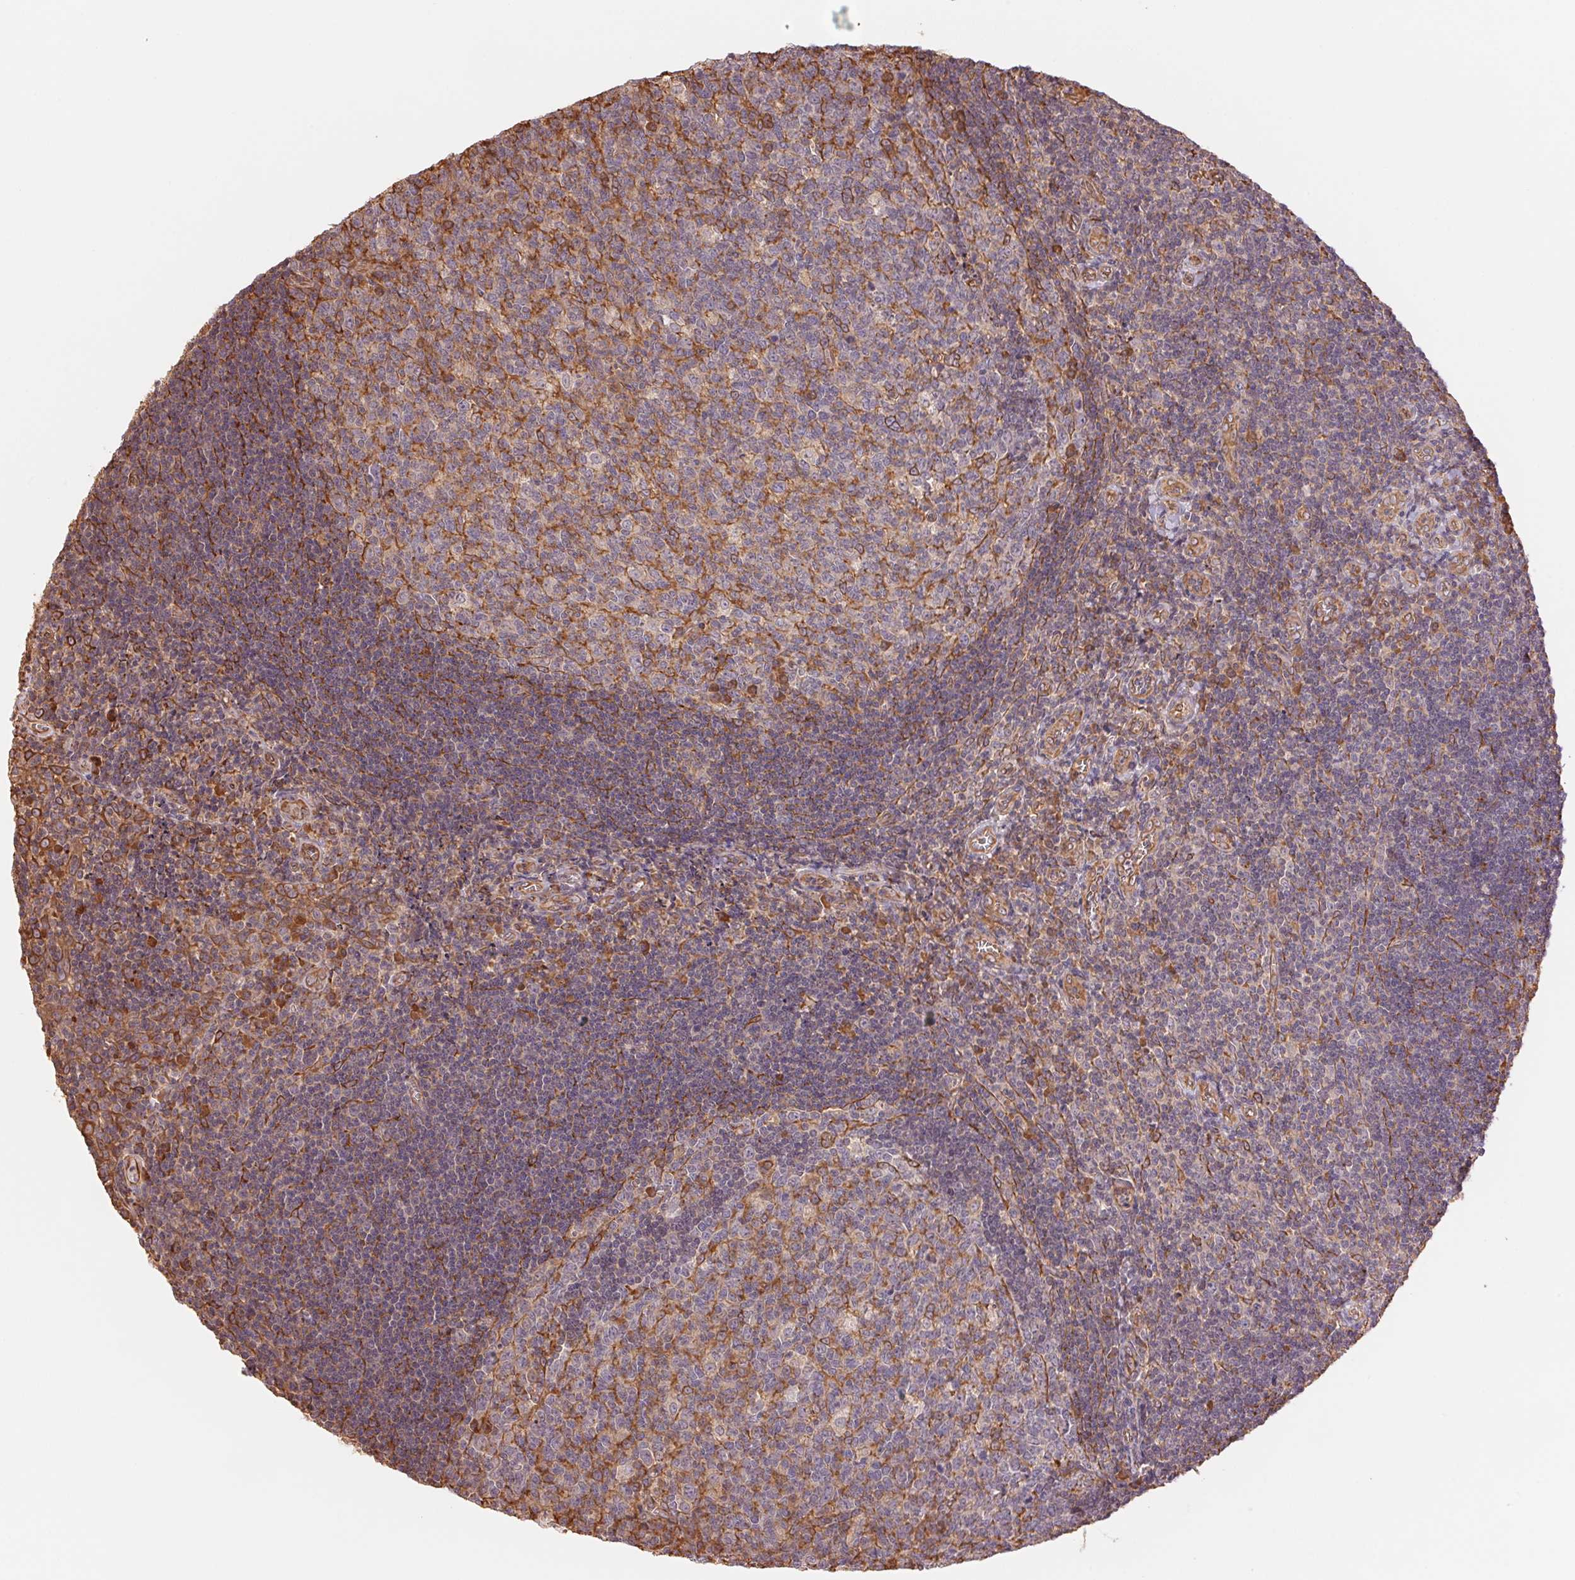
{"staining": {"intensity": "negative", "quantity": "none", "location": "none"}, "tissue": "tonsil", "cell_type": "Germinal center cells", "image_type": "normal", "snomed": [{"axis": "morphology", "description": "Normal tissue, NOS"}, {"axis": "morphology", "description": "Inflammation, NOS"}, {"axis": "topography", "description": "Tonsil"}], "caption": "Histopathology image shows no protein staining in germinal center cells of normal tonsil. (Brightfield microscopy of DAB (3,3'-diaminobenzidine) immunohistochemistry (IHC) at high magnification).", "gene": "C6orf163", "patient": {"sex": "female", "age": 31}}